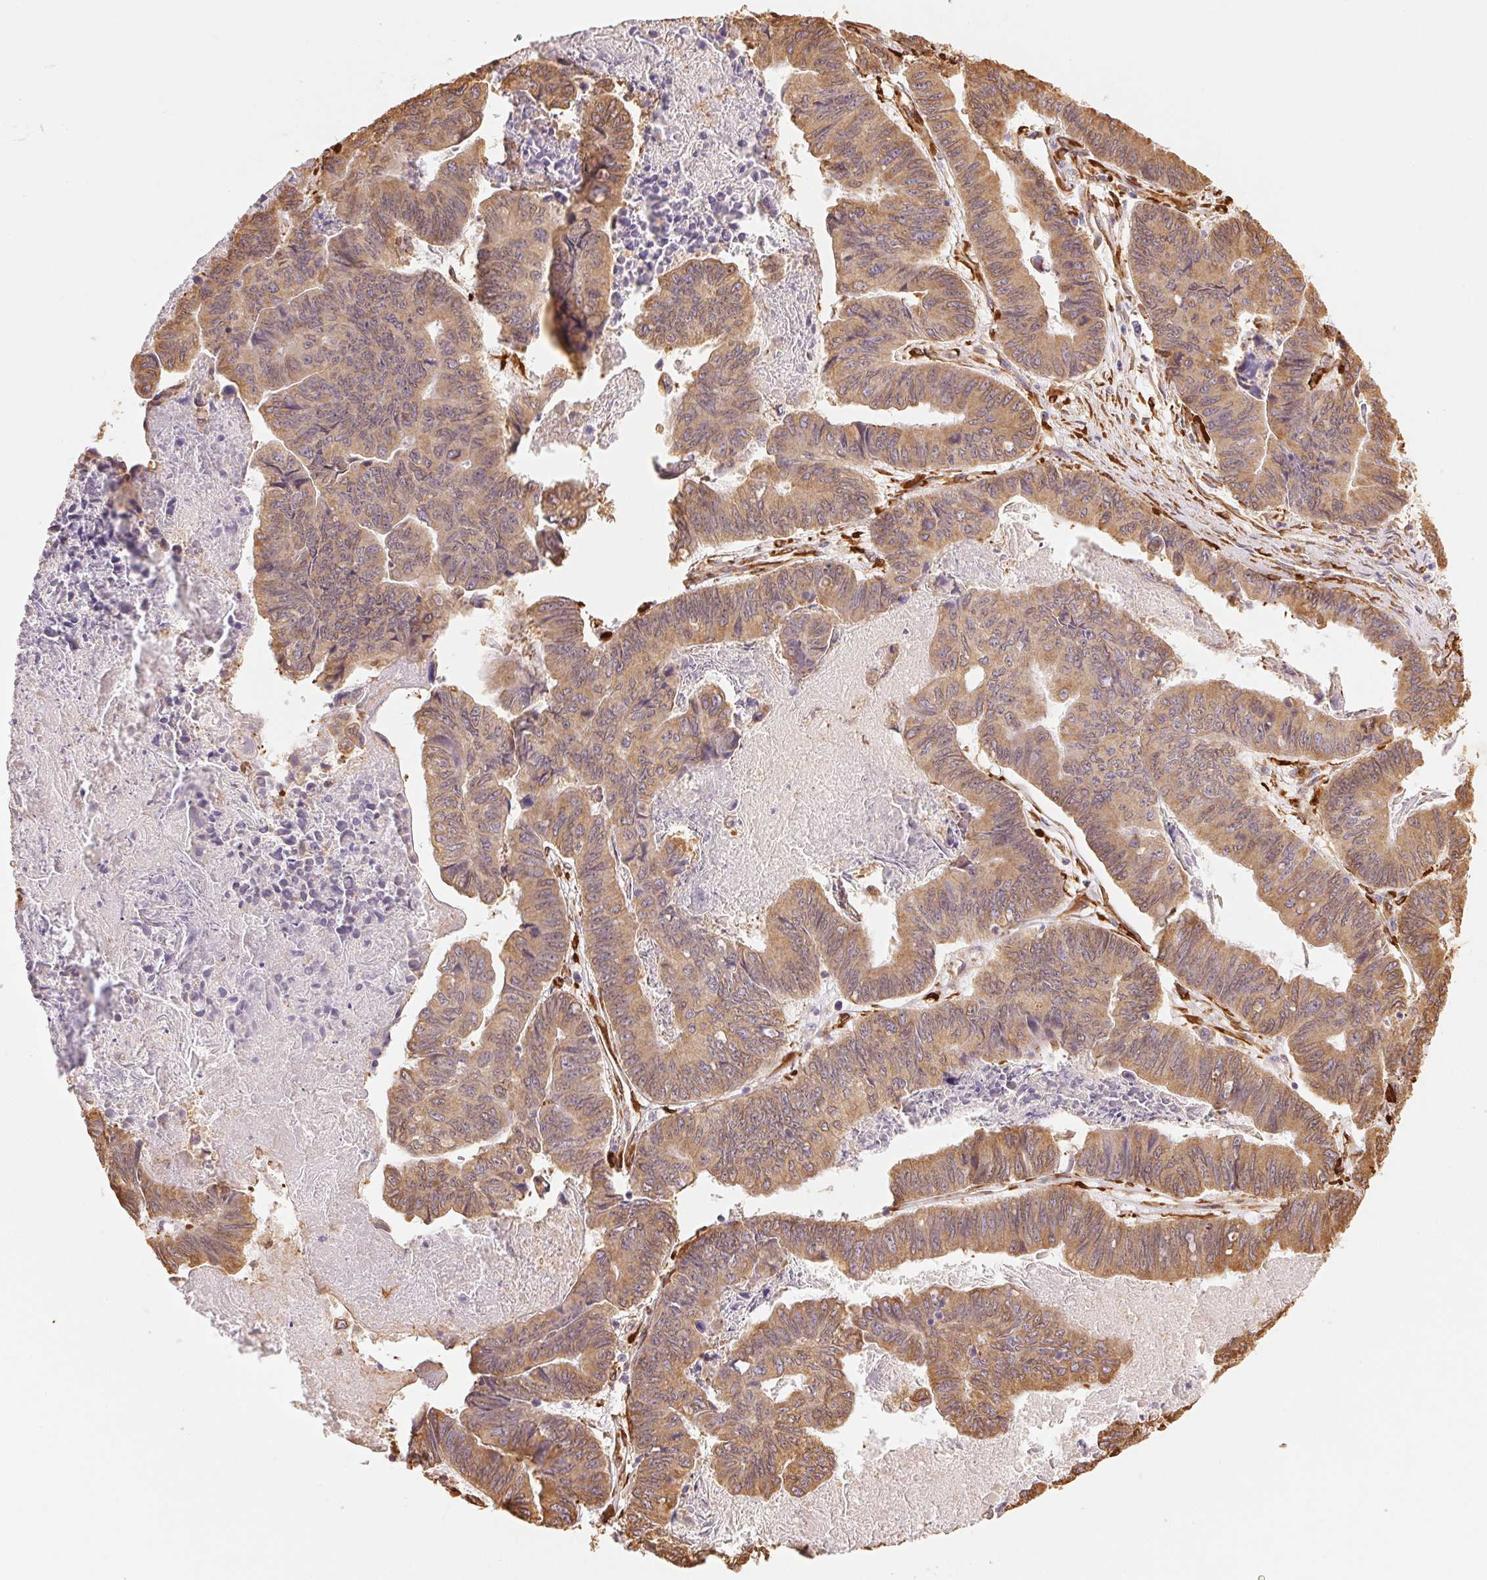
{"staining": {"intensity": "moderate", "quantity": ">75%", "location": "cytoplasmic/membranous"}, "tissue": "stomach cancer", "cell_type": "Tumor cells", "image_type": "cancer", "snomed": [{"axis": "morphology", "description": "Adenocarcinoma, NOS"}, {"axis": "topography", "description": "Stomach, lower"}], "caption": "Immunohistochemistry (IHC) (DAB) staining of human adenocarcinoma (stomach) exhibits moderate cytoplasmic/membranous protein staining in about >75% of tumor cells. (DAB IHC, brown staining for protein, blue staining for nuclei).", "gene": "RCN3", "patient": {"sex": "male", "age": 77}}